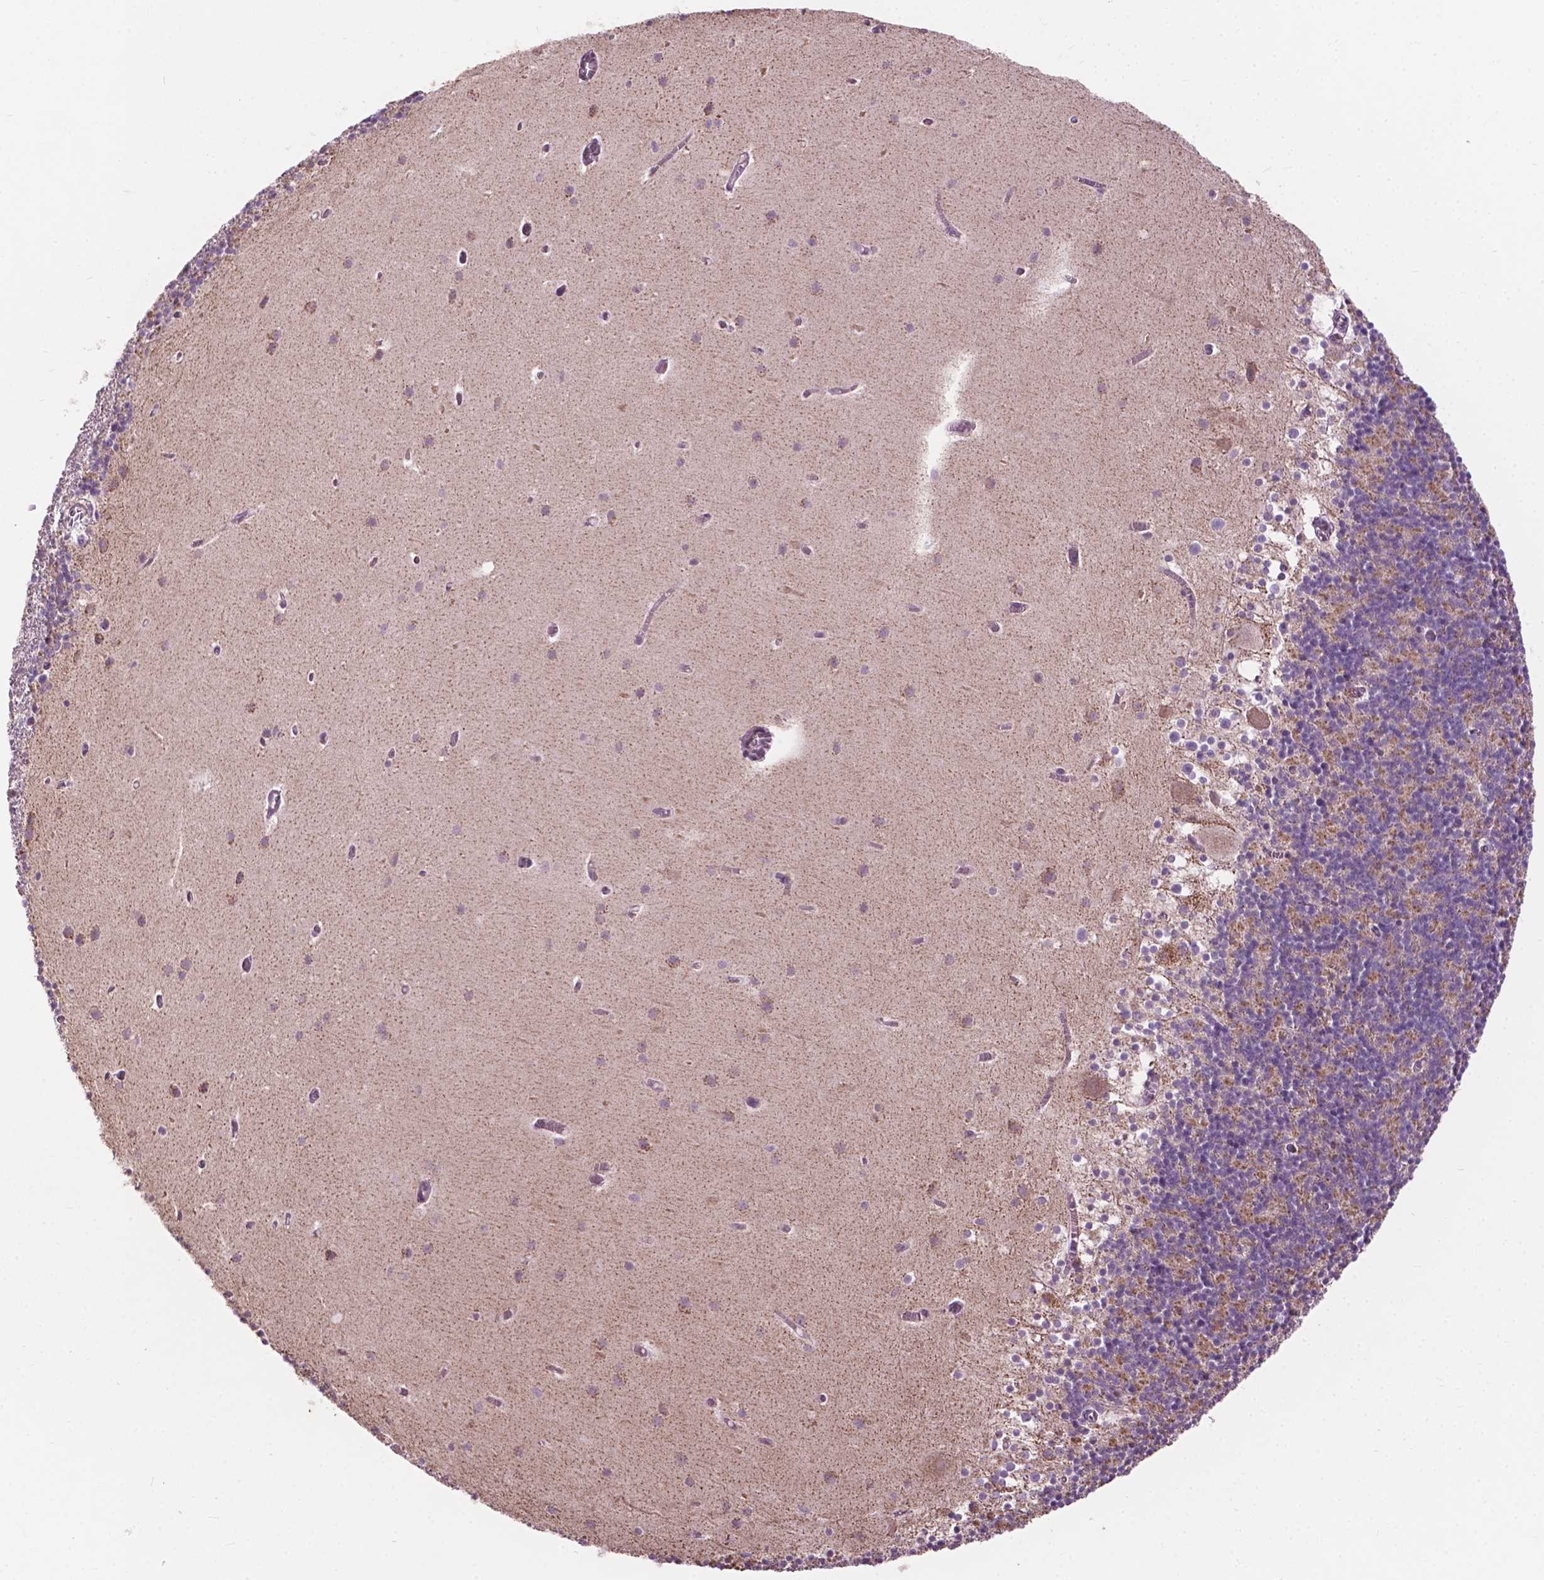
{"staining": {"intensity": "moderate", "quantity": "25%-75%", "location": "cytoplasmic/membranous"}, "tissue": "cerebellum", "cell_type": "Cells in granular layer", "image_type": "normal", "snomed": [{"axis": "morphology", "description": "Normal tissue, NOS"}, {"axis": "topography", "description": "Cerebellum"}], "caption": "Immunohistochemical staining of unremarkable human cerebellum exhibits 25%-75% levels of moderate cytoplasmic/membranous protein positivity in about 25%-75% of cells in granular layer.", "gene": "NDUFS1", "patient": {"sex": "male", "age": 70}}